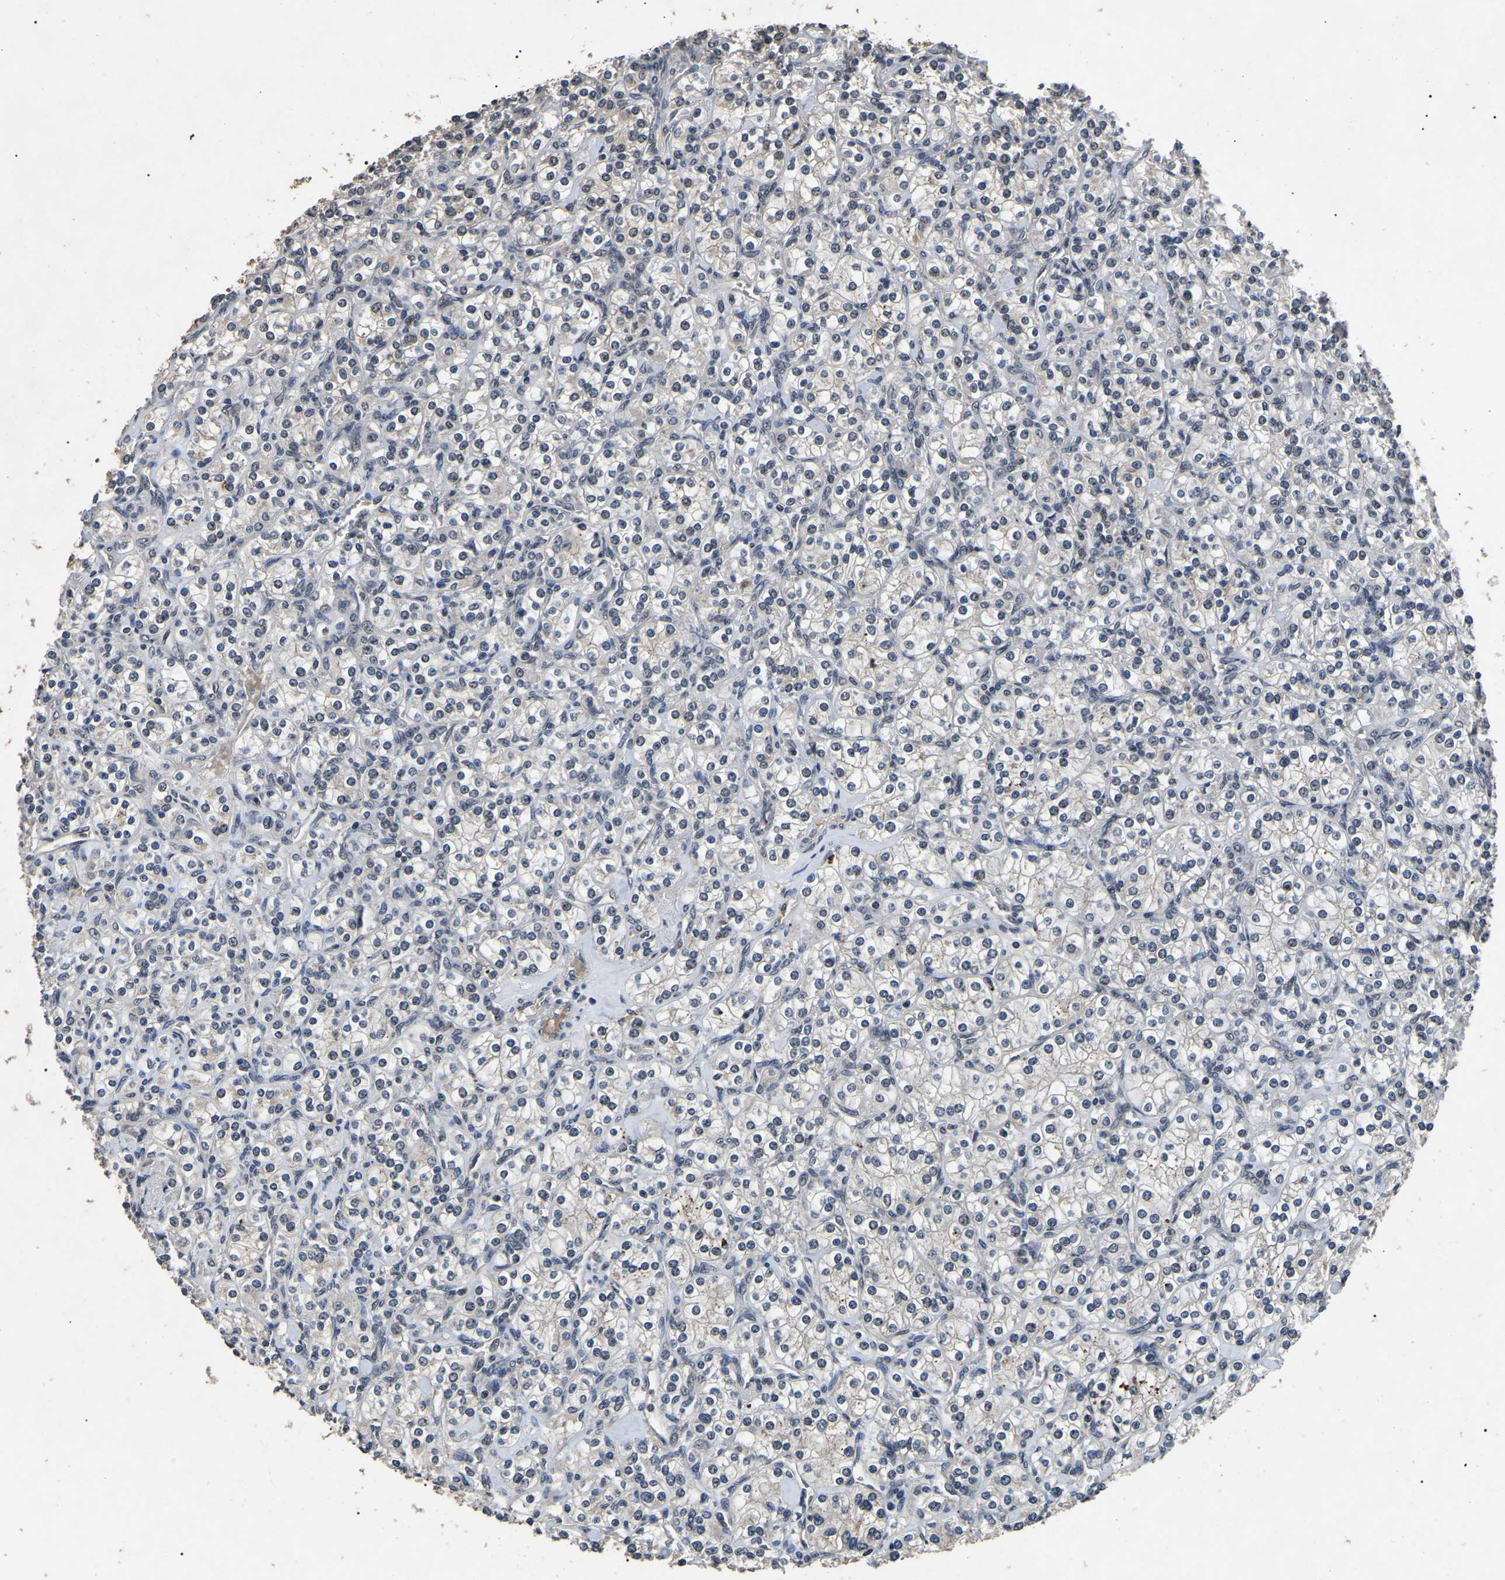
{"staining": {"intensity": "negative", "quantity": "none", "location": "none"}, "tissue": "renal cancer", "cell_type": "Tumor cells", "image_type": "cancer", "snomed": [{"axis": "morphology", "description": "Adenocarcinoma, NOS"}, {"axis": "topography", "description": "Kidney"}], "caption": "High power microscopy photomicrograph of an IHC photomicrograph of renal cancer, revealing no significant positivity in tumor cells.", "gene": "PPM1E", "patient": {"sex": "male", "age": 77}}